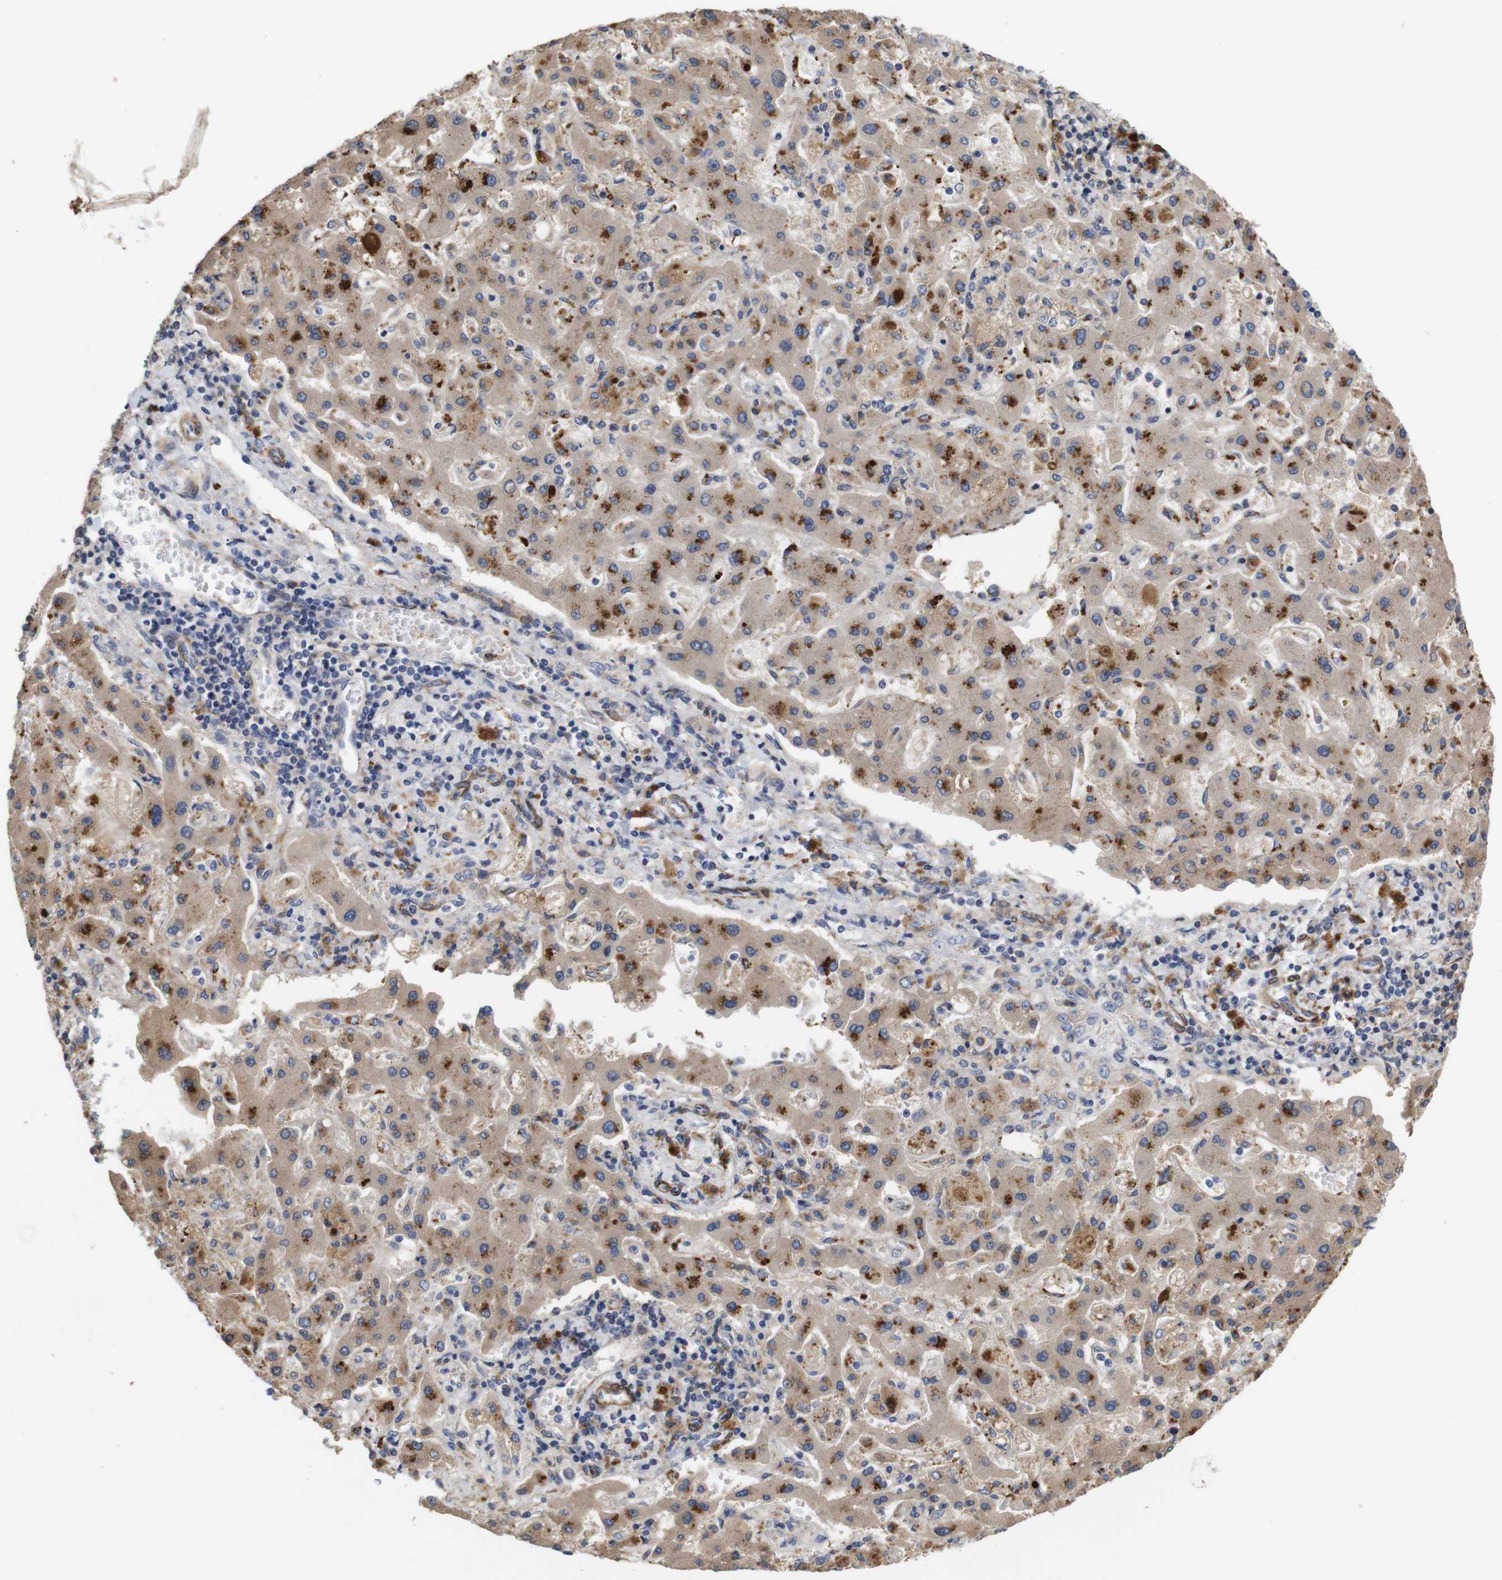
{"staining": {"intensity": "moderate", "quantity": ">75%", "location": "cytoplasmic/membranous"}, "tissue": "liver cancer", "cell_type": "Tumor cells", "image_type": "cancer", "snomed": [{"axis": "morphology", "description": "Cholangiocarcinoma"}, {"axis": "topography", "description": "Liver"}], "caption": "Protein expression by immunohistochemistry (IHC) shows moderate cytoplasmic/membranous expression in about >75% of tumor cells in liver cancer (cholangiocarcinoma).", "gene": "SPRY3", "patient": {"sex": "male", "age": 50}}